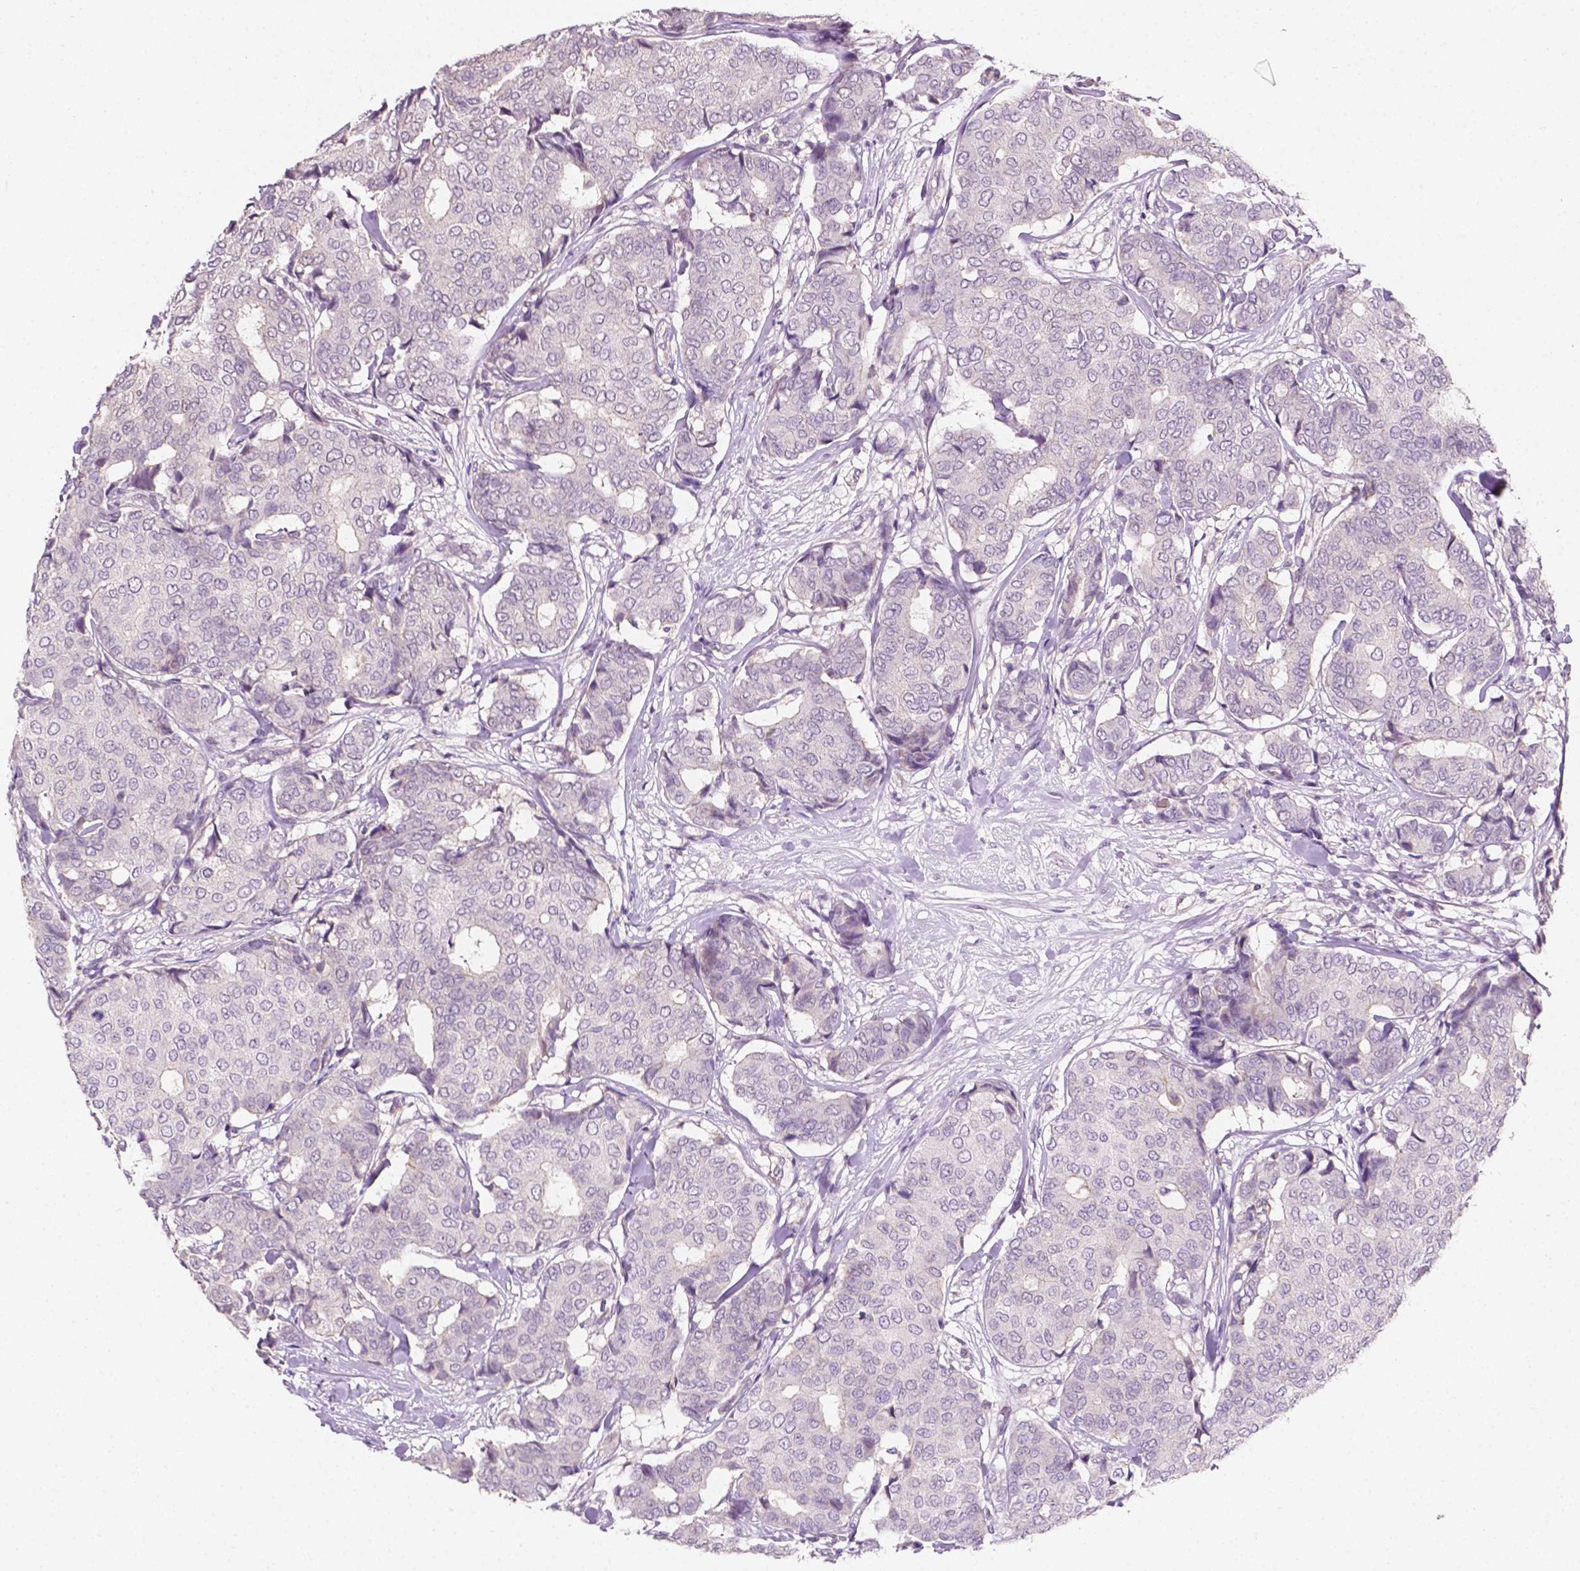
{"staining": {"intensity": "negative", "quantity": "none", "location": "none"}, "tissue": "breast cancer", "cell_type": "Tumor cells", "image_type": "cancer", "snomed": [{"axis": "morphology", "description": "Duct carcinoma"}, {"axis": "topography", "description": "Breast"}], "caption": "High power microscopy image of an immunohistochemistry (IHC) micrograph of breast intraductal carcinoma, revealing no significant expression in tumor cells.", "gene": "EGFR", "patient": {"sex": "female", "age": 75}}